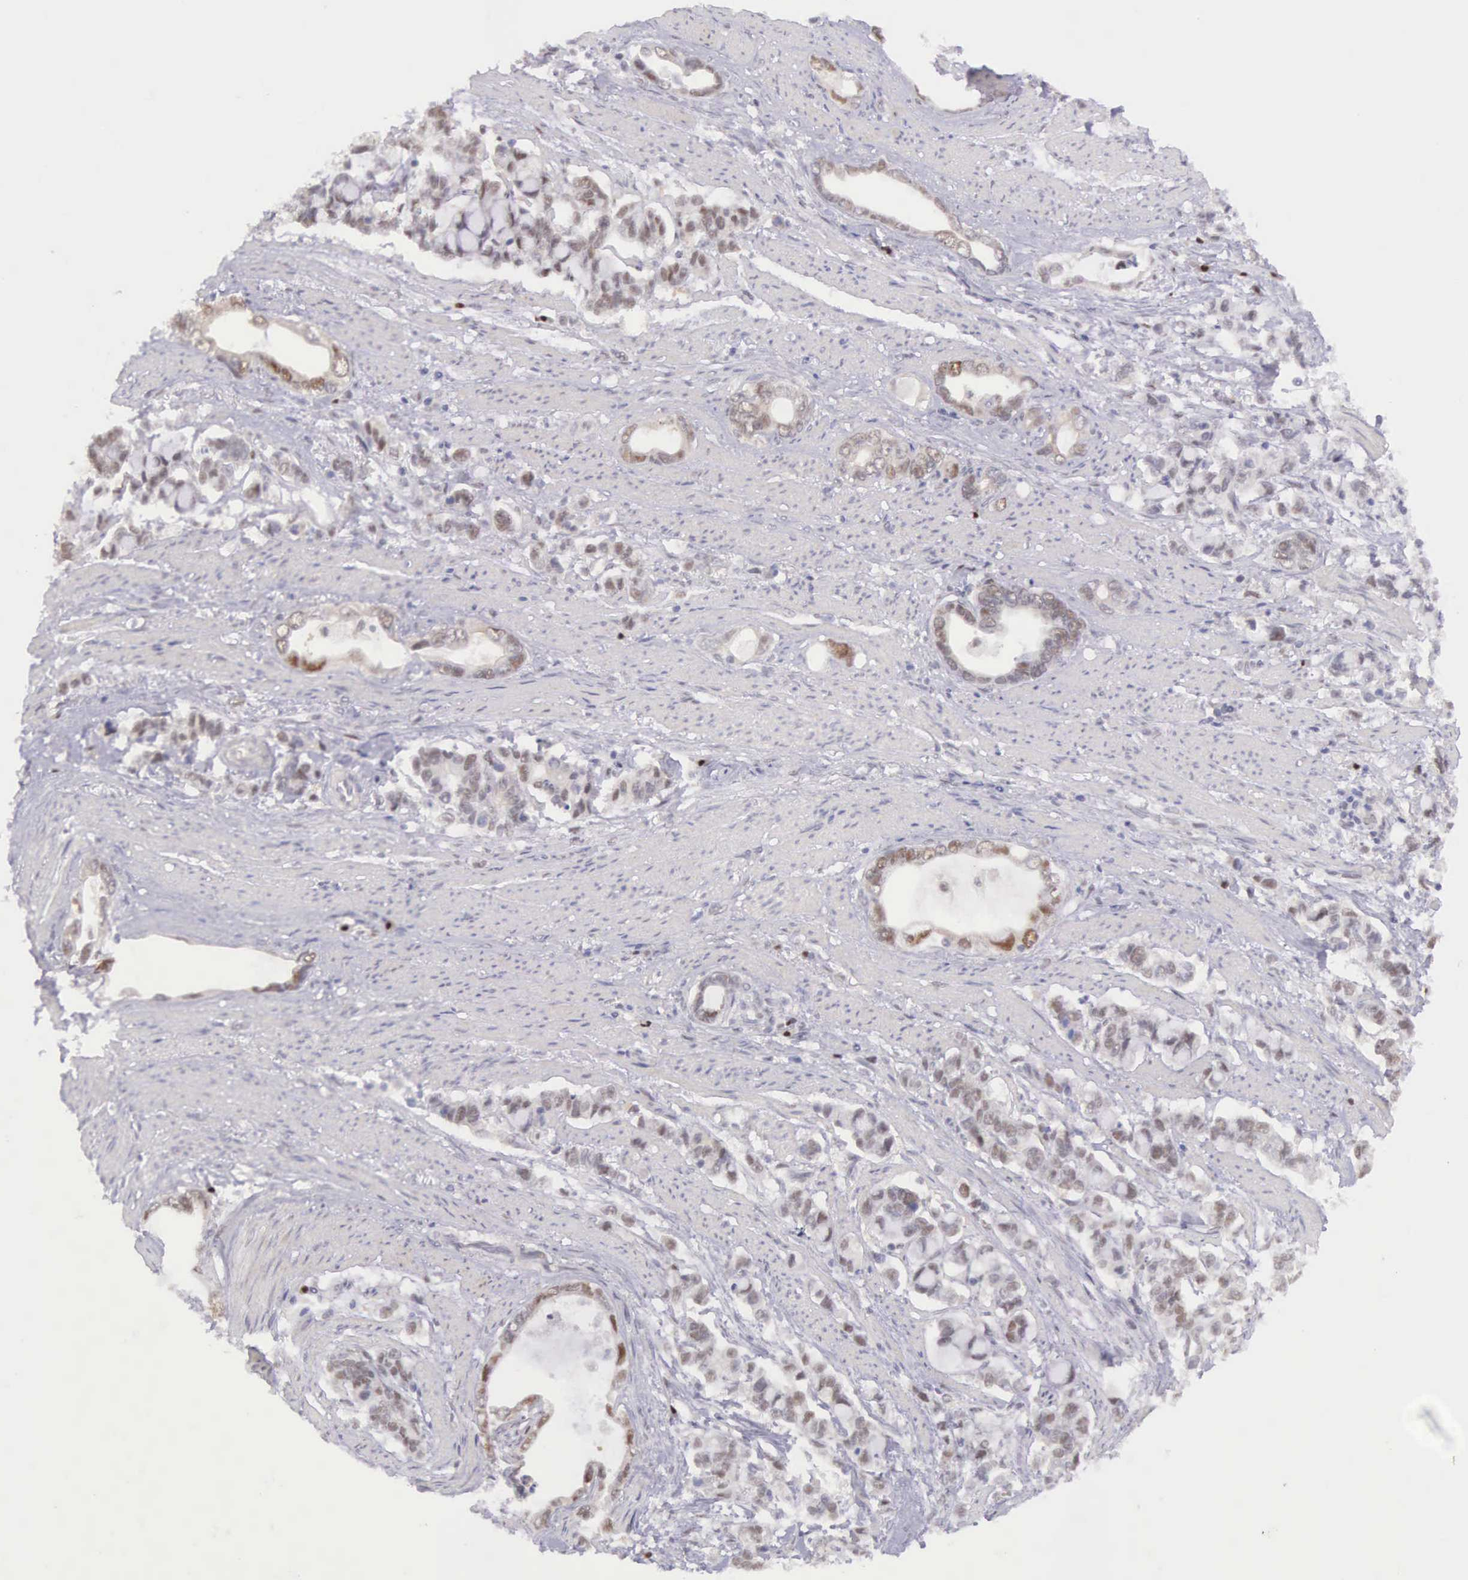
{"staining": {"intensity": "weak", "quantity": "25%-75%", "location": "nuclear"}, "tissue": "stomach cancer", "cell_type": "Tumor cells", "image_type": "cancer", "snomed": [{"axis": "morphology", "description": "Adenocarcinoma, NOS"}, {"axis": "topography", "description": "Stomach"}], "caption": "Adenocarcinoma (stomach) stained with a protein marker shows weak staining in tumor cells.", "gene": "CCDC117", "patient": {"sex": "male", "age": 78}}